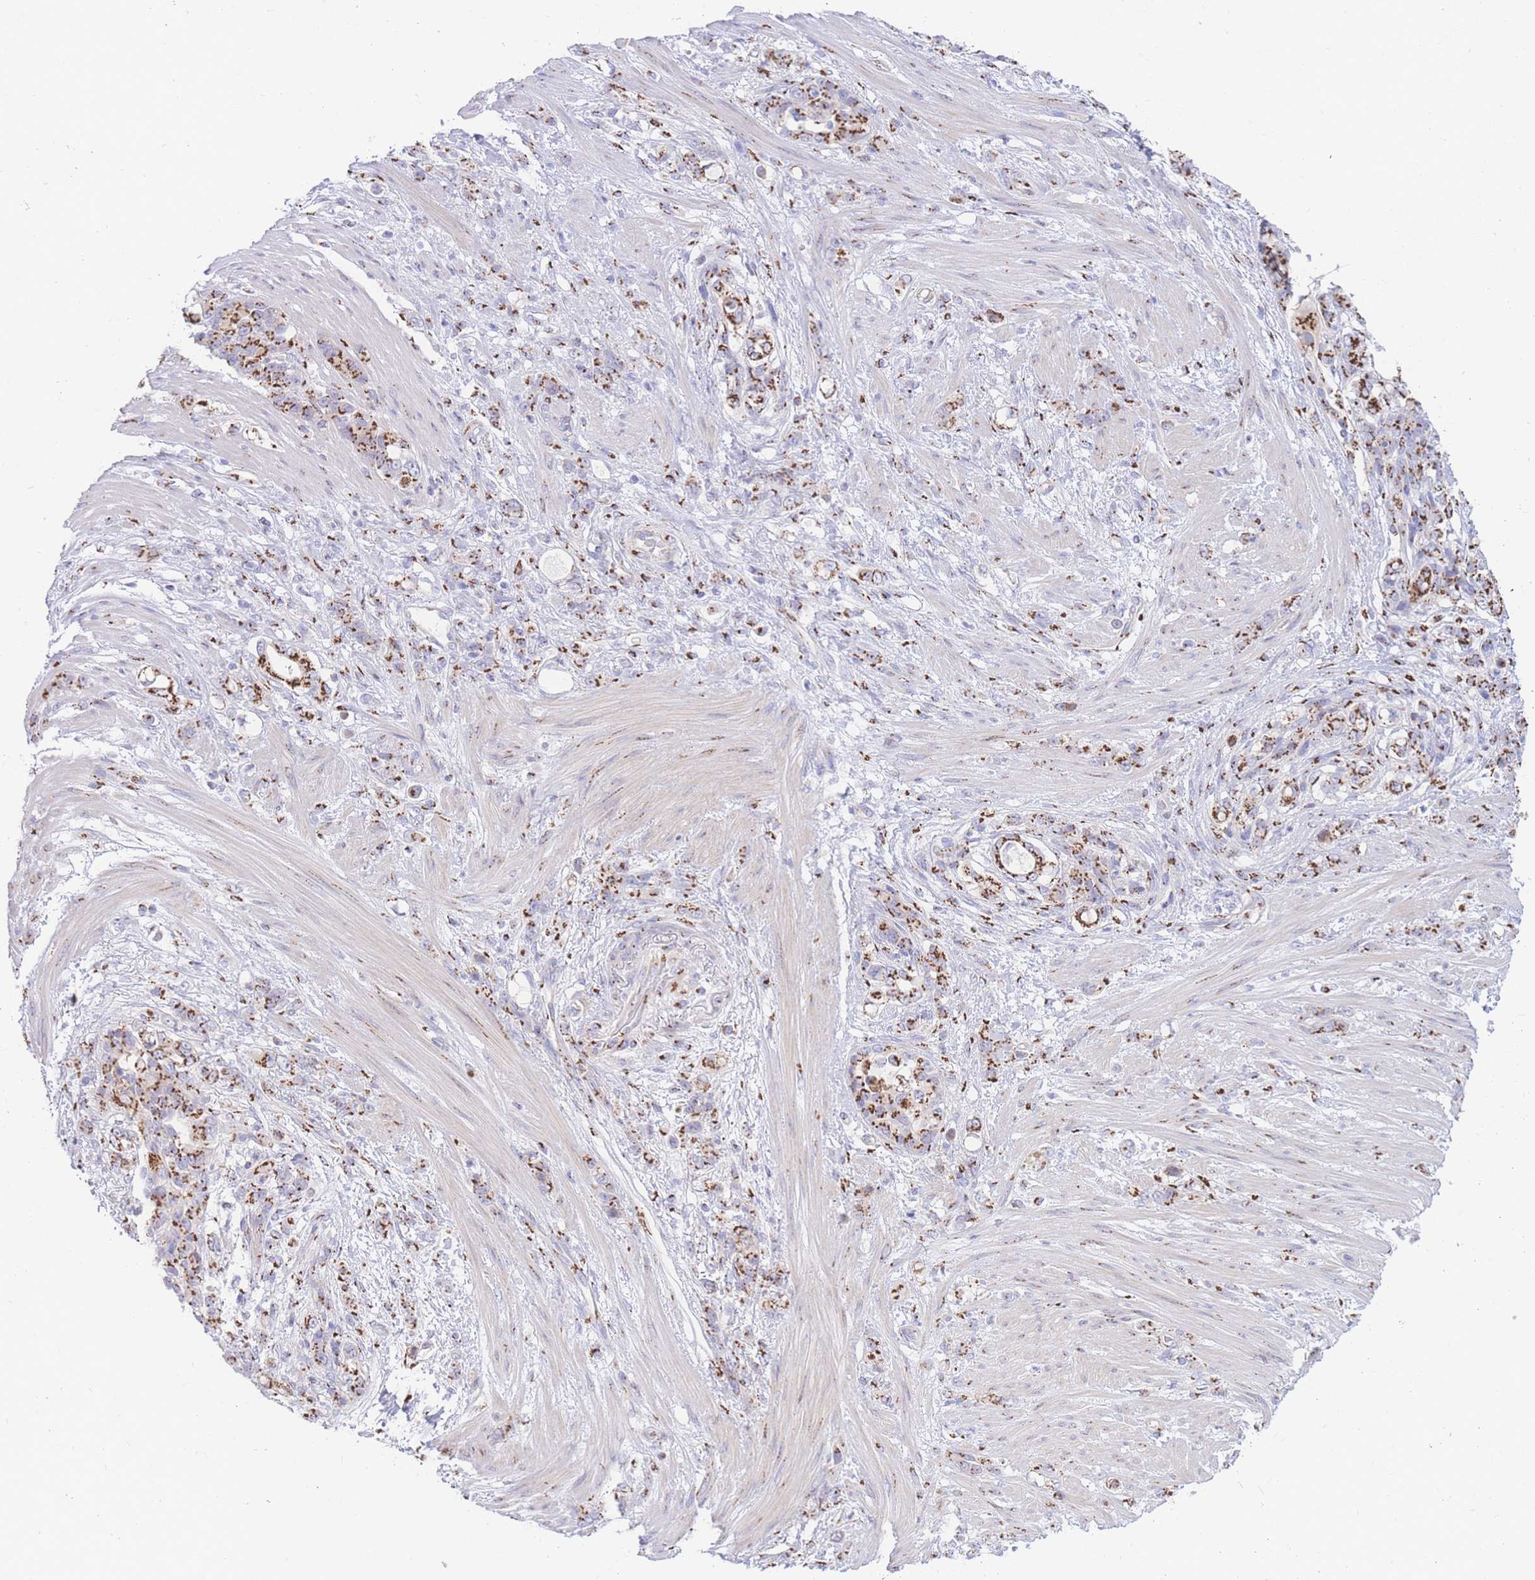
{"staining": {"intensity": "moderate", "quantity": ">75%", "location": "cytoplasmic/membranous"}, "tissue": "stomach cancer", "cell_type": "Tumor cells", "image_type": "cancer", "snomed": [{"axis": "morphology", "description": "Normal tissue, NOS"}, {"axis": "morphology", "description": "Adenocarcinoma, NOS"}, {"axis": "topography", "description": "Stomach"}], "caption": "Protein staining reveals moderate cytoplasmic/membranous positivity in approximately >75% of tumor cells in adenocarcinoma (stomach). (Stains: DAB (3,3'-diaminobenzidine) in brown, nuclei in blue, Microscopy: brightfield microscopy at high magnification).", "gene": "GOLM2", "patient": {"sex": "female", "age": 79}}